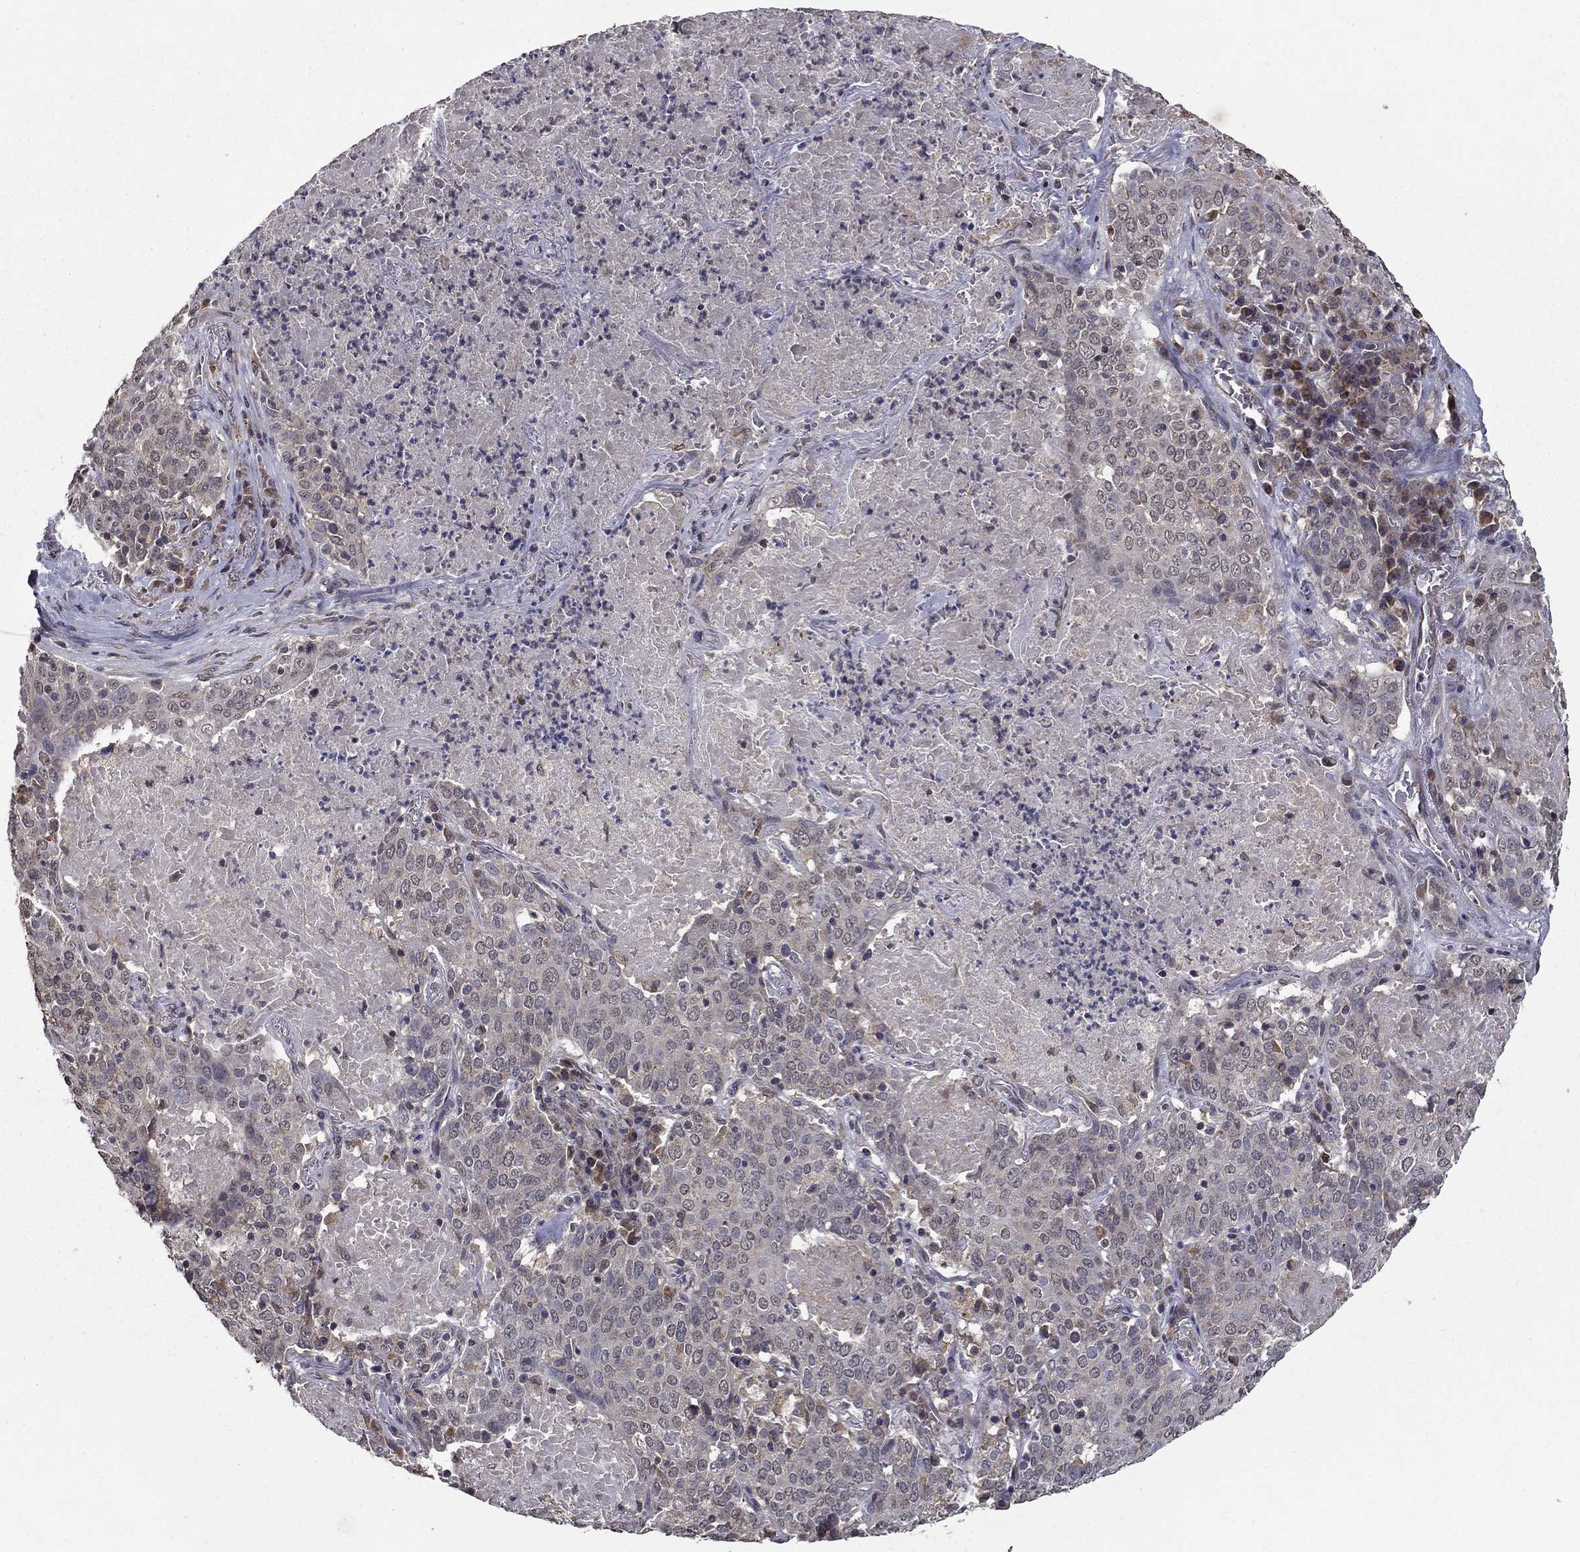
{"staining": {"intensity": "negative", "quantity": "none", "location": "none"}, "tissue": "lung cancer", "cell_type": "Tumor cells", "image_type": "cancer", "snomed": [{"axis": "morphology", "description": "Squamous cell carcinoma, NOS"}, {"axis": "topography", "description": "Lung"}], "caption": "Human lung cancer stained for a protein using immunohistochemistry (IHC) exhibits no positivity in tumor cells.", "gene": "SLC2A13", "patient": {"sex": "male", "age": 82}}